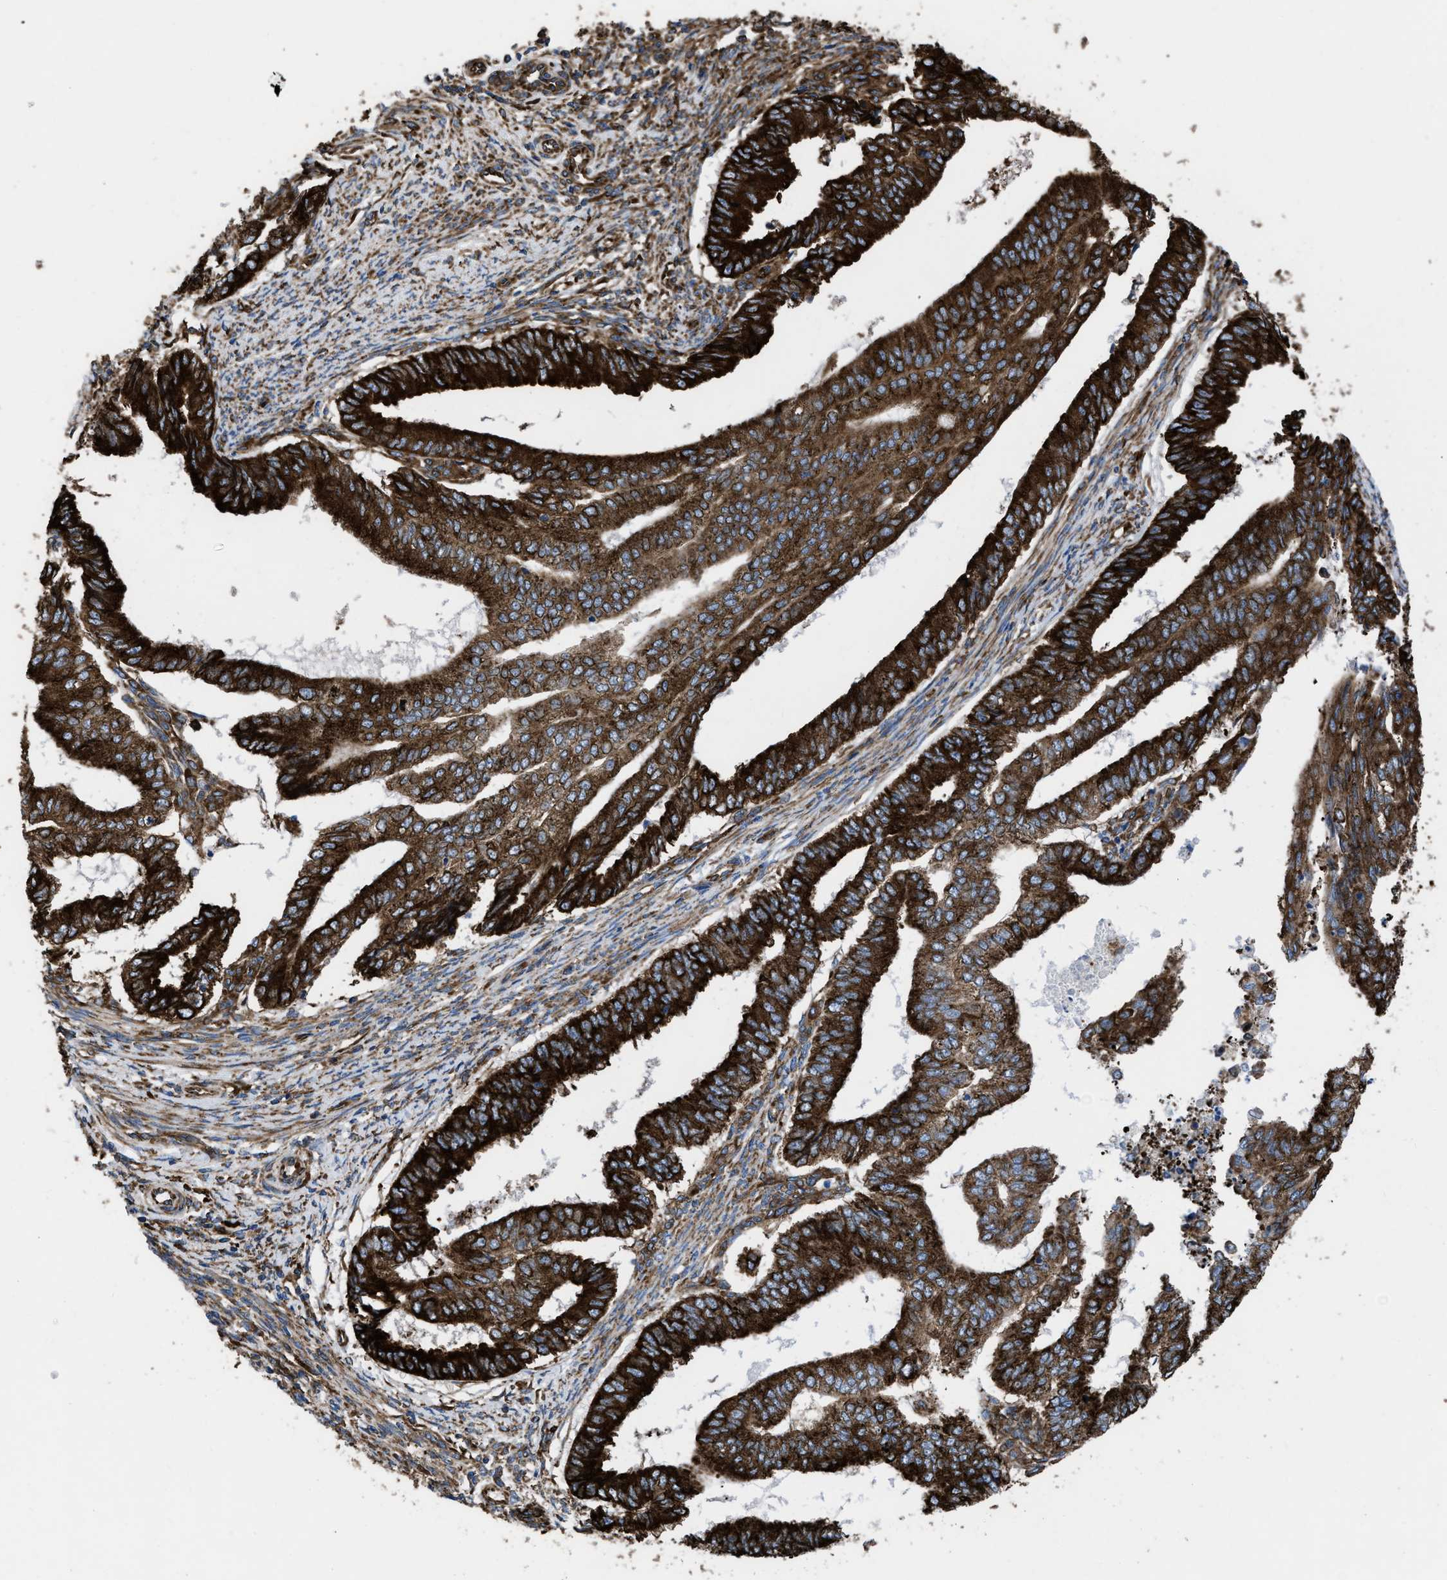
{"staining": {"intensity": "strong", "quantity": ">75%", "location": "cytoplasmic/membranous"}, "tissue": "endometrial cancer", "cell_type": "Tumor cells", "image_type": "cancer", "snomed": [{"axis": "morphology", "description": "Polyp, NOS"}, {"axis": "morphology", "description": "Adenocarcinoma, NOS"}, {"axis": "morphology", "description": "Adenoma, NOS"}, {"axis": "topography", "description": "Endometrium"}], "caption": "The histopathology image shows immunohistochemical staining of endometrial cancer. There is strong cytoplasmic/membranous staining is present in about >75% of tumor cells.", "gene": "CAPRIN1", "patient": {"sex": "female", "age": 79}}